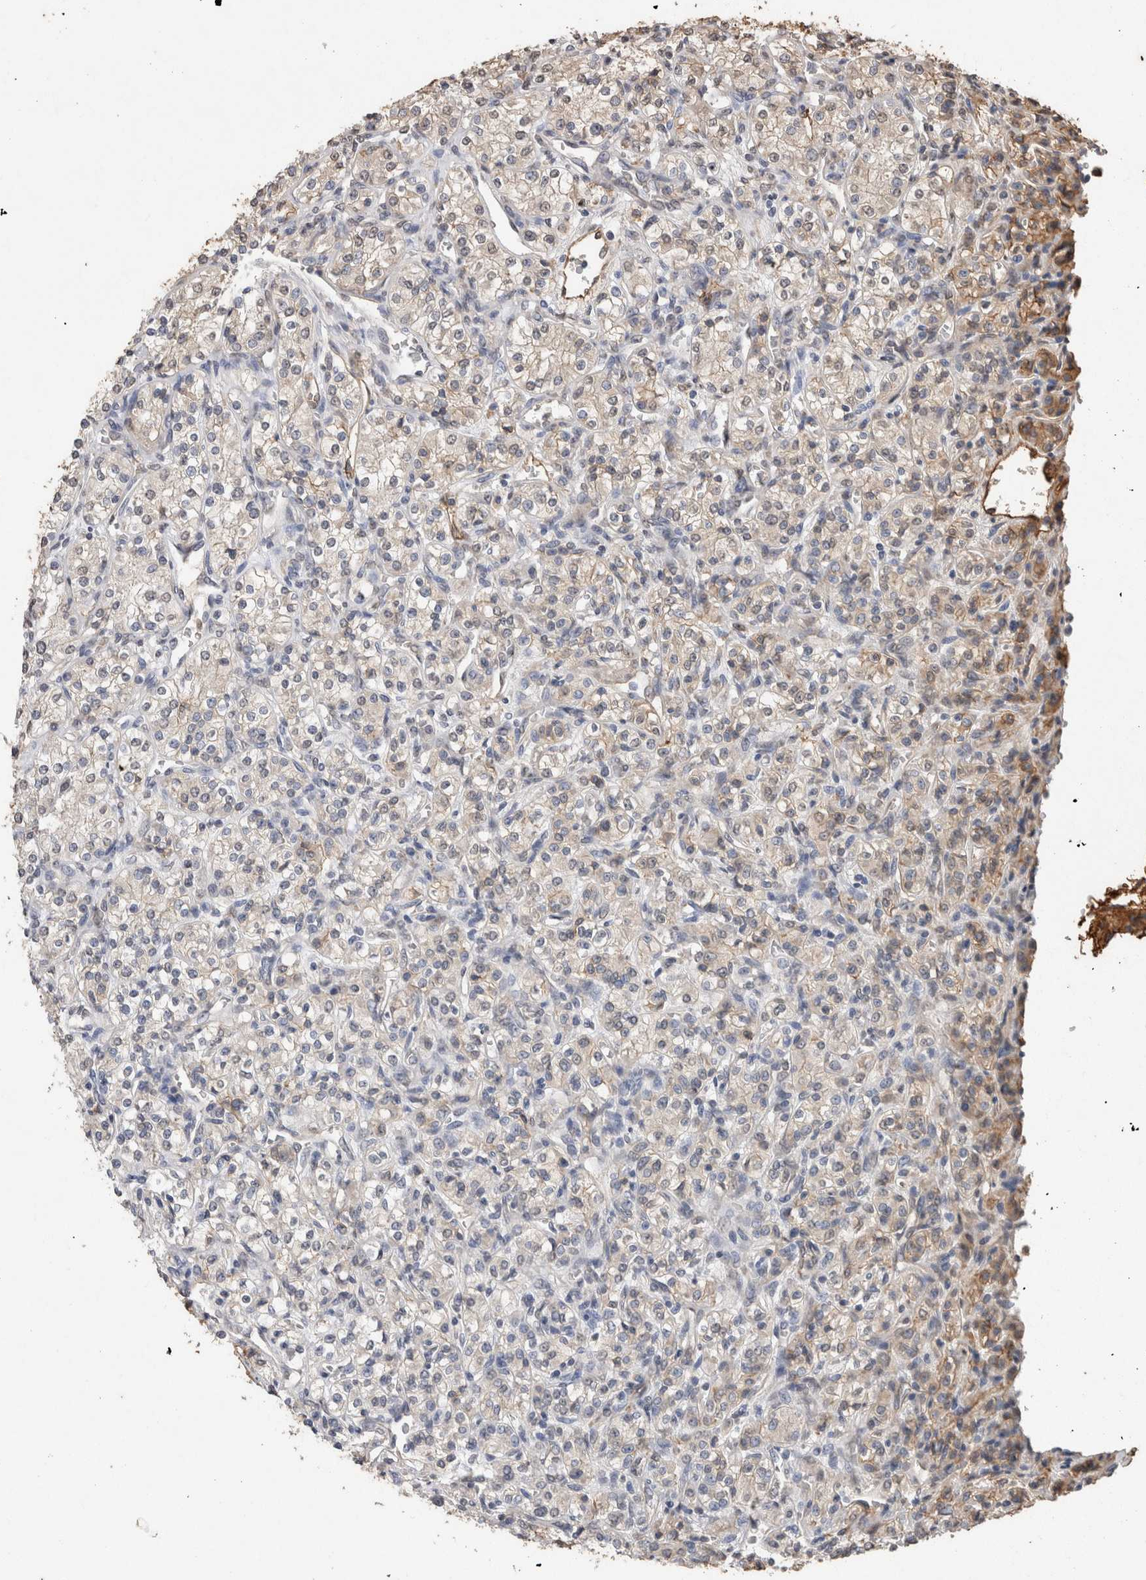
{"staining": {"intensity": "weak", "quantity": "25%-75%", "location": "cytoplasmic/membranous"}, "tissue": "renal cancer", "cell_type": "Tumor cells", "image_type": "cancer", "snomed": [{"axis": "morphology", "description": "Adenocarcinoma, NOS"}, {"axis": "topography", "description": "Kidney"}], "caption": "Human renal adenocarcinoma stained with a protein marker demonstrates weak staining in tumor cells.", "gene": "S100A10", "patient": {"sex": "male", "age": 77}}